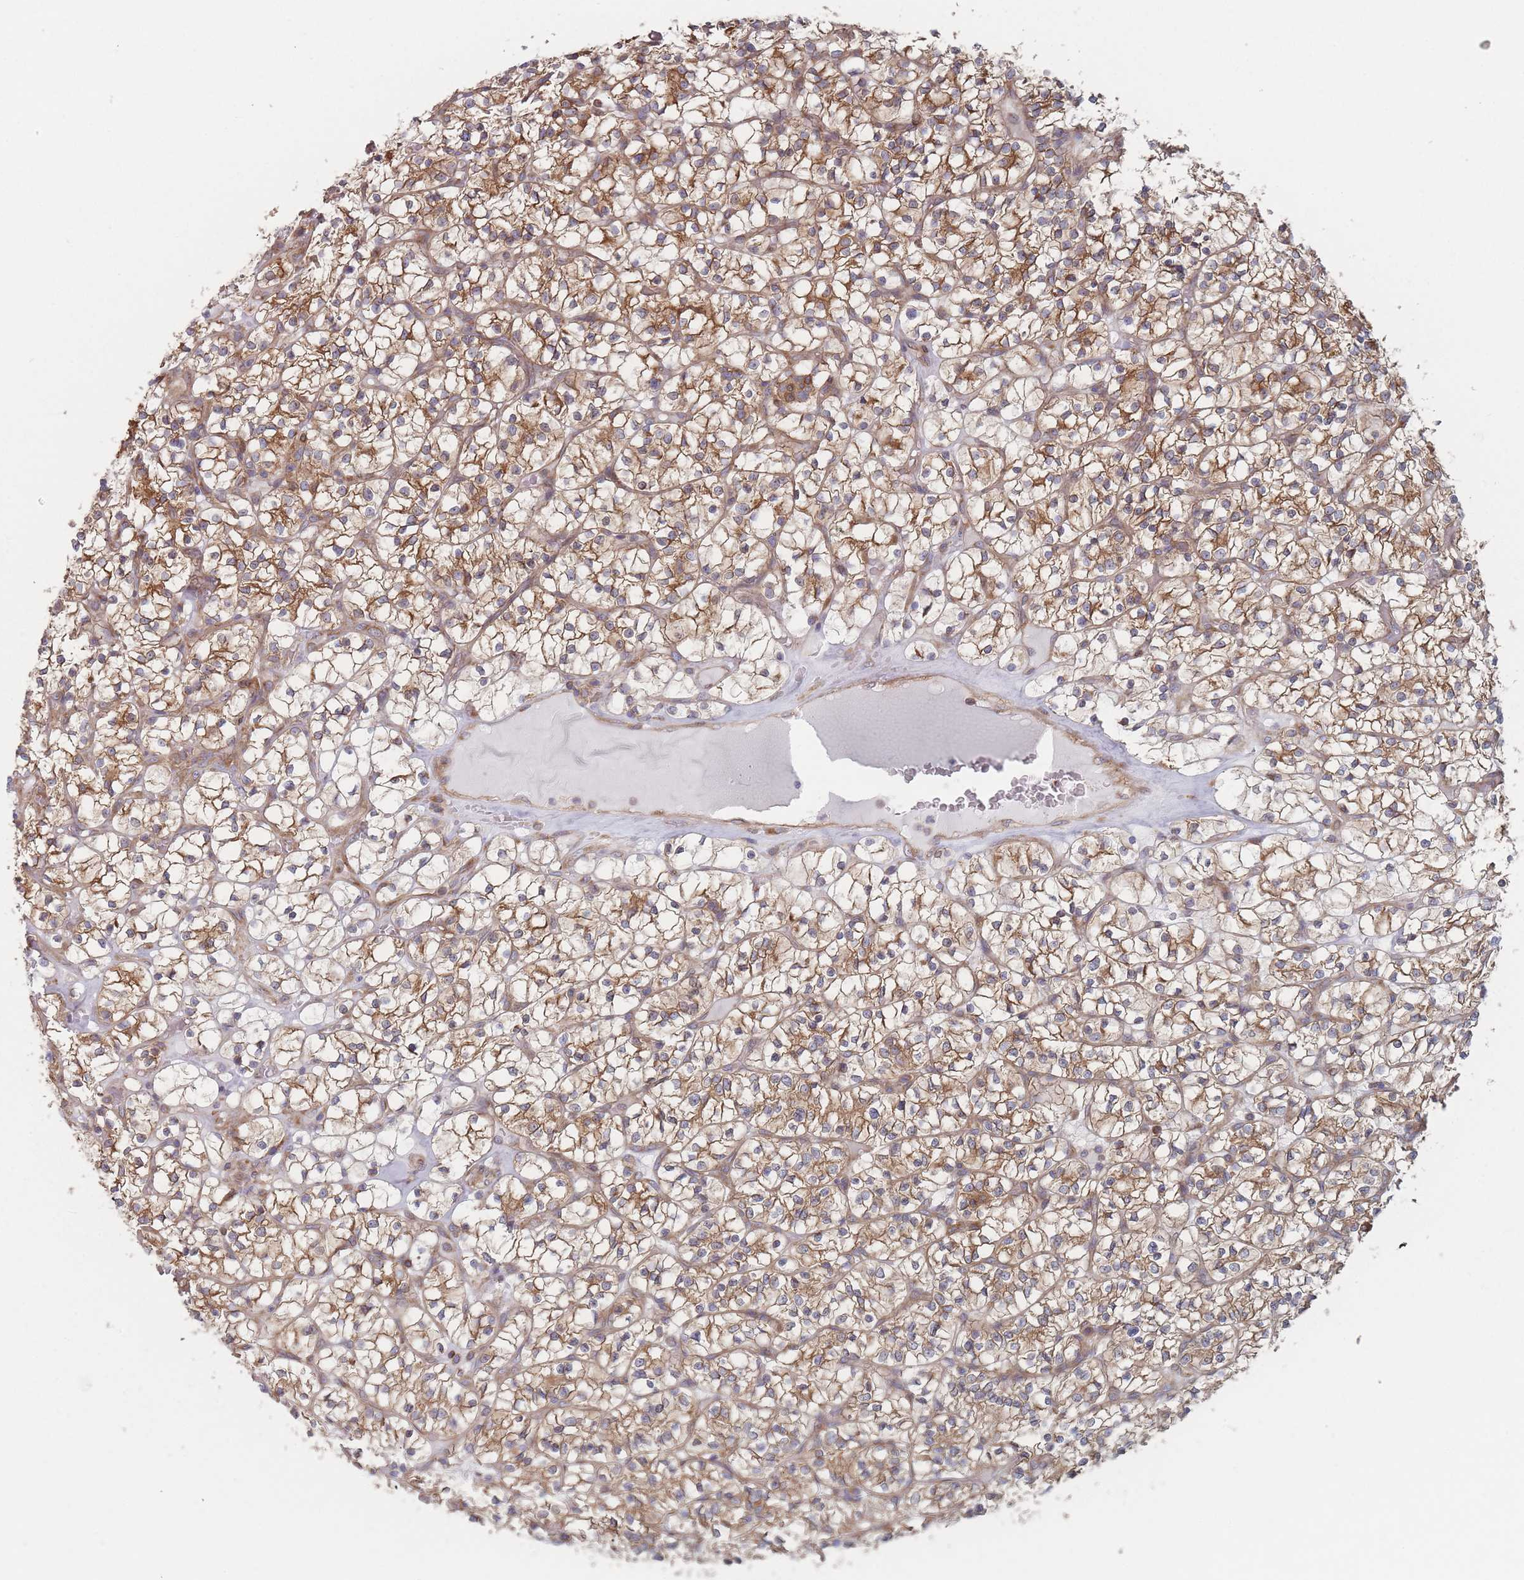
{"staining": {"intensity": "moderate", "quantity": "25%-75%", "location": "cytoplasmic/membranous"}, "tissue": "renal cancer", "cell_type": "Tumor cells", "image_type": "cancer", "snomed": [{"axis": "morphology", "description": "Adenocarcinoma, NOS"}, {"axis": "topography", "description": "Kidney"}], "caption": "An image of adenocarcinoma (renal) stained for a protein shows moderate cytoplasmic/membranous brown staining in tumor cells.", "gene": "KDSR", "patient": {"sex": "female", "age": 64}}